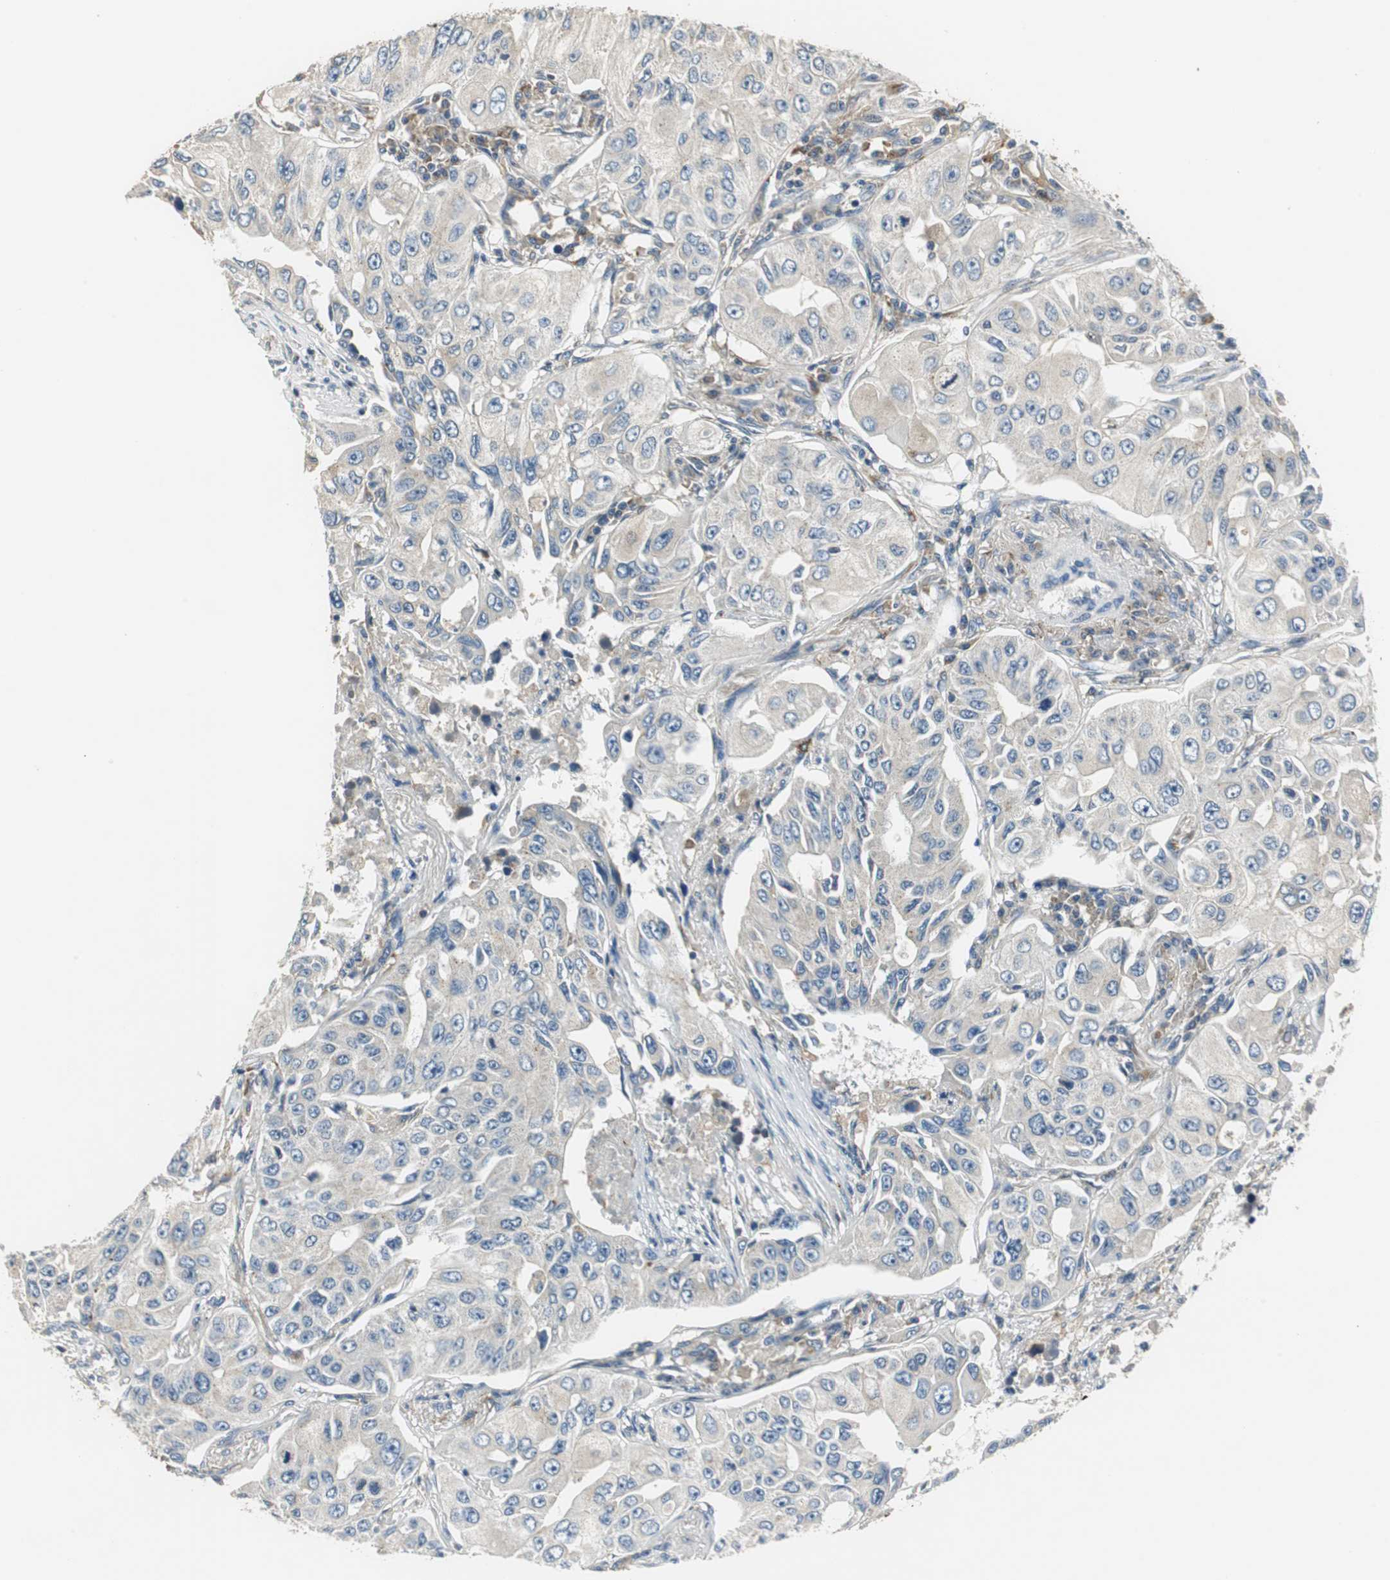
{"staining": {"intensity": "negative", "quantity": "none", "location": "none"}, "tissue": "lung cancer", "cell_type": "Tumor cells", "image_type": "cancer", "snomed": [{"axis": "morphology", "description": "Adenocarcinoma, NOS"}, {"axis": "topography", "description": "Lung"}], "caption": "This is an immunohistochemistry (IHC) image of adenocarcinoma (lung). There is no staining in tumor cells.", "gene": "NIT1", "patient": {"sex": "male", "age": 84}}